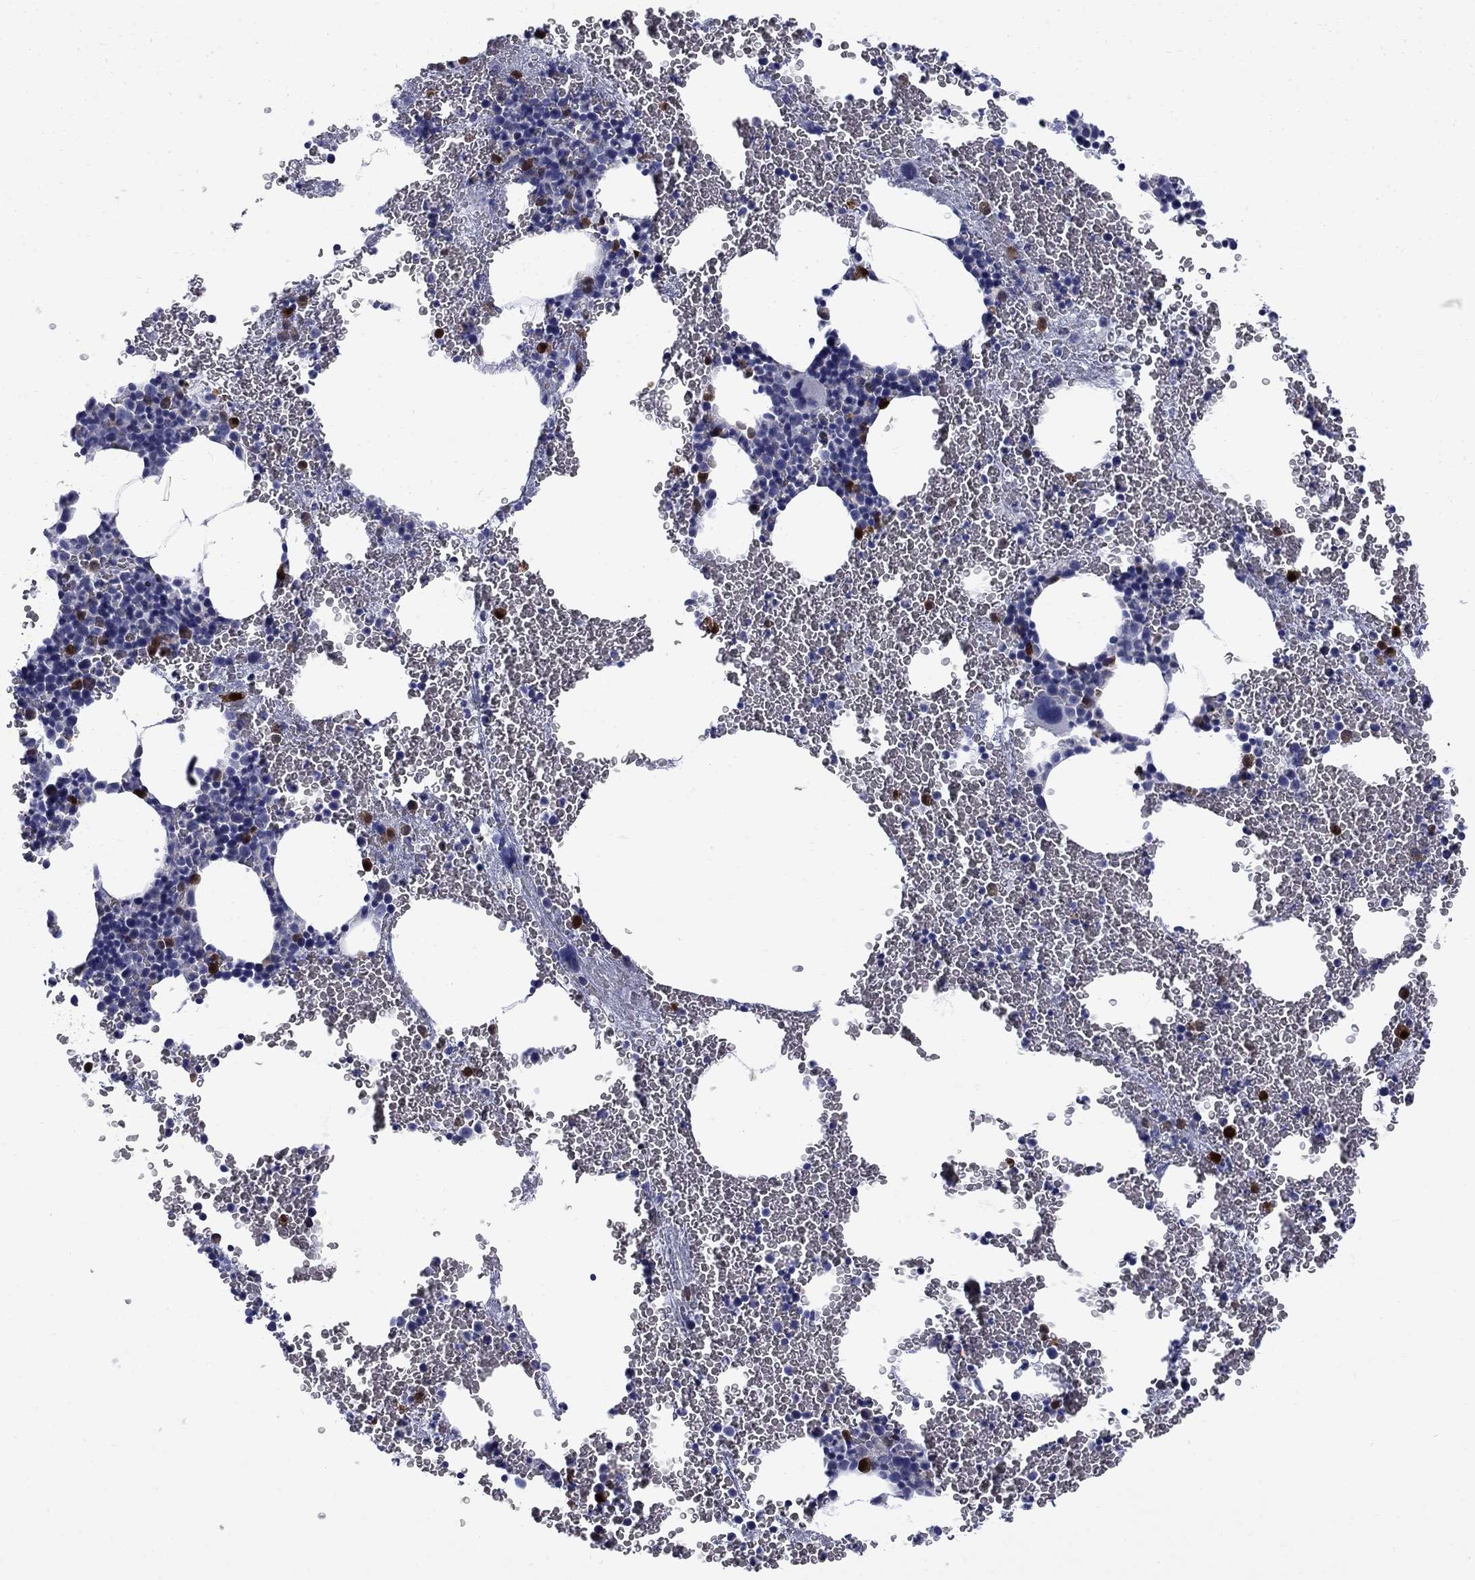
{"staining": {"intensity": "strong", "quantity": "<25%", "location": "nuclear"}, "tissue": "bone marrow", "cell_type": "Hematopoietic cells", "image_type": "normal", "snomed": [{"axis": "morphology", "description": "Normal tissue, NOS"}, {"axis": "topography", "description": "Bone marrow"}], "caption": "Strong nuclear staining is seen in about <25% of hematopoietic cells in normal bone marrow. (Stains: DAB in brown, nuclei in blue, Microscopy: brightfield microscopy at high magnification).", "gene": "SERPINB2", "patient": {"sex": "male", "age": 50}}